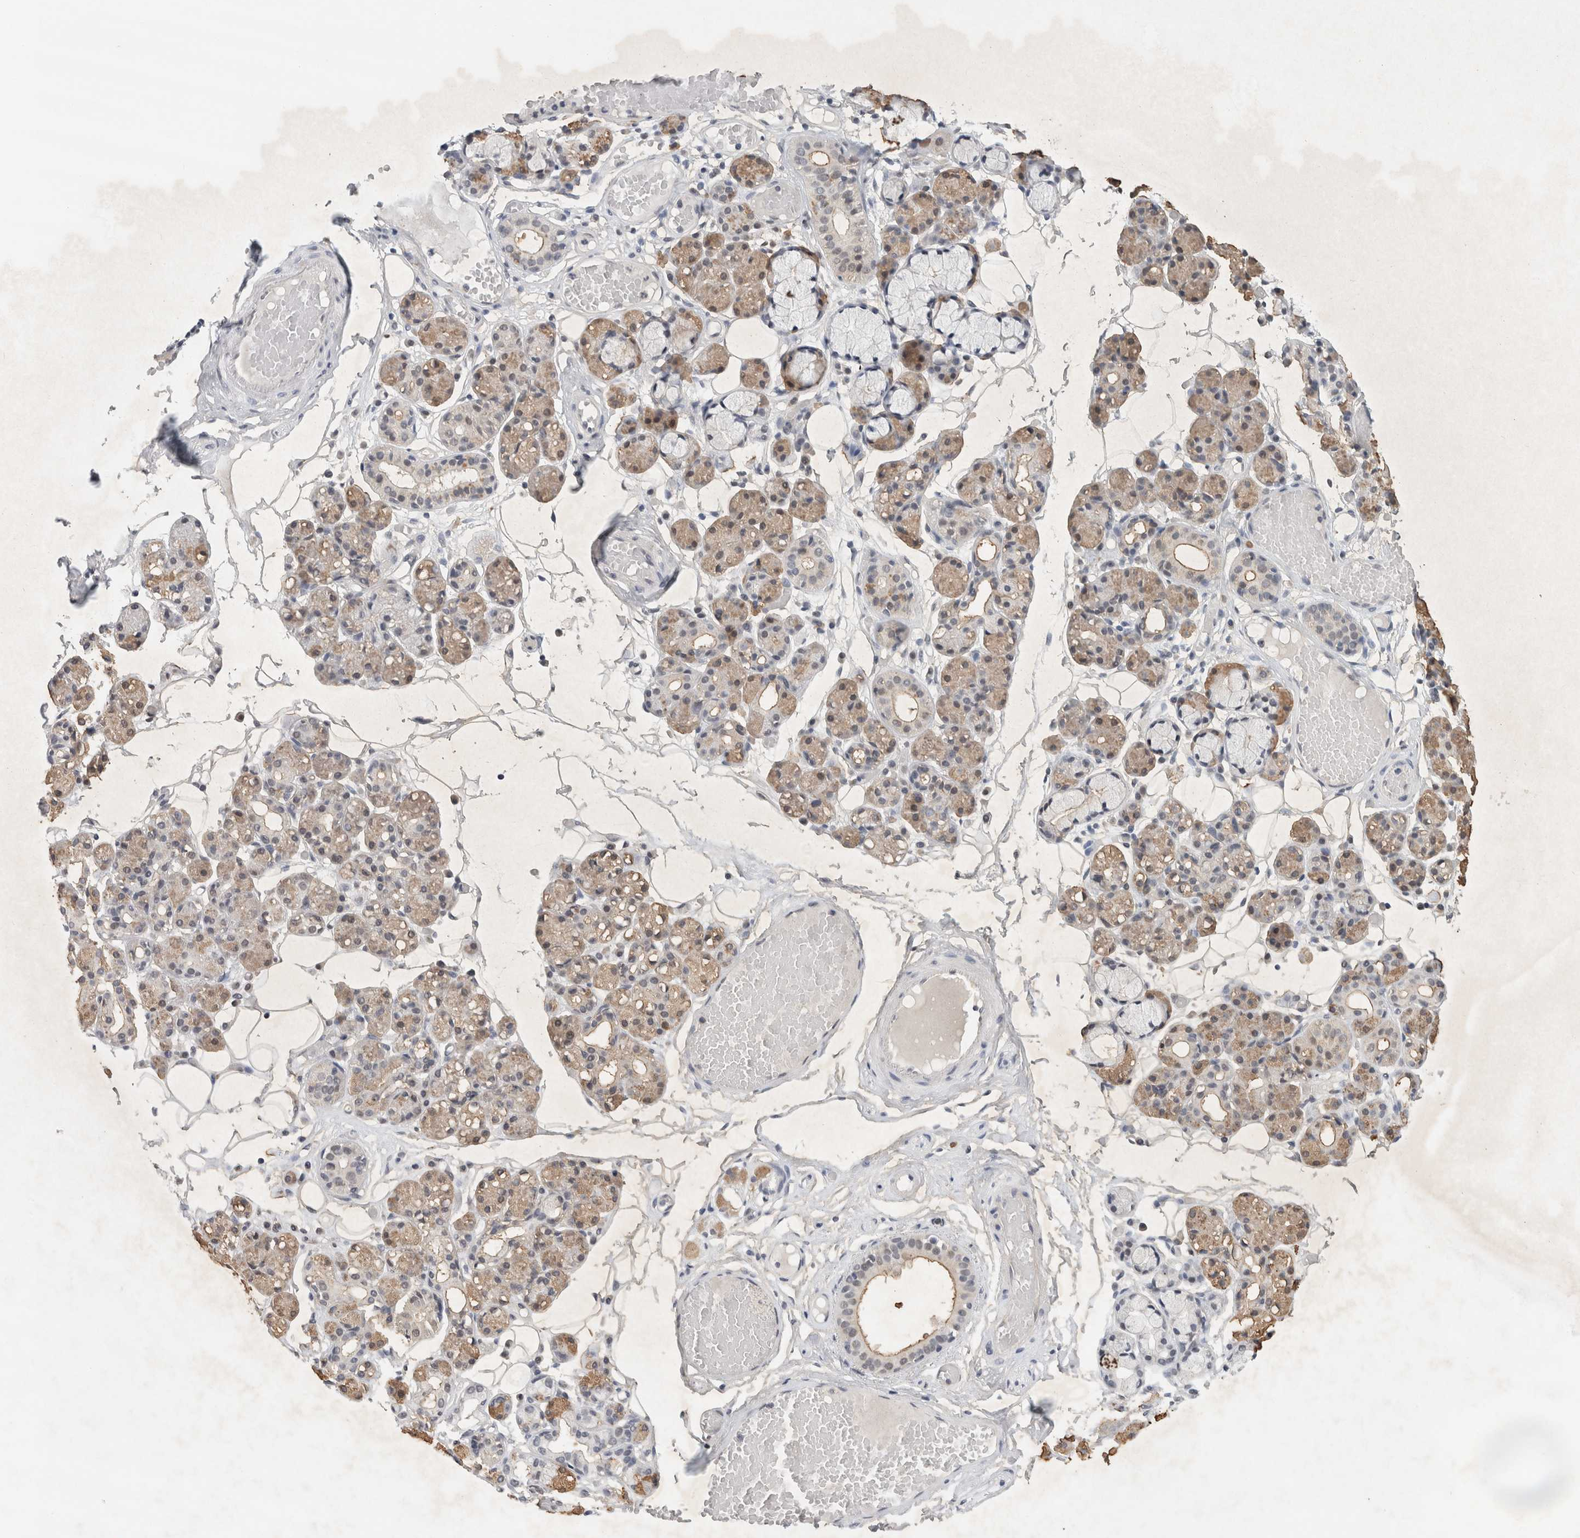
{"staining": {"intensity": "weak", "quantity": "25%-75%", "location": "cytoplasmic/membranous"}, "tissue": "salivary gland", "cell_type": "Glandular cells", "image_type": "normal", "snomed": [{"axis": "morphology", "description": "Normal tissue, NOS"}, {"axis": "topography", "description": "Salivary gland"}], "caption": "A histopathology image of salivary gland stained for a protein reveals weak cytoplasmic/membranous brown staining in glandular cells.", "gene": "EIF4G3", "patient": {"sex": "male", "age": 63}}